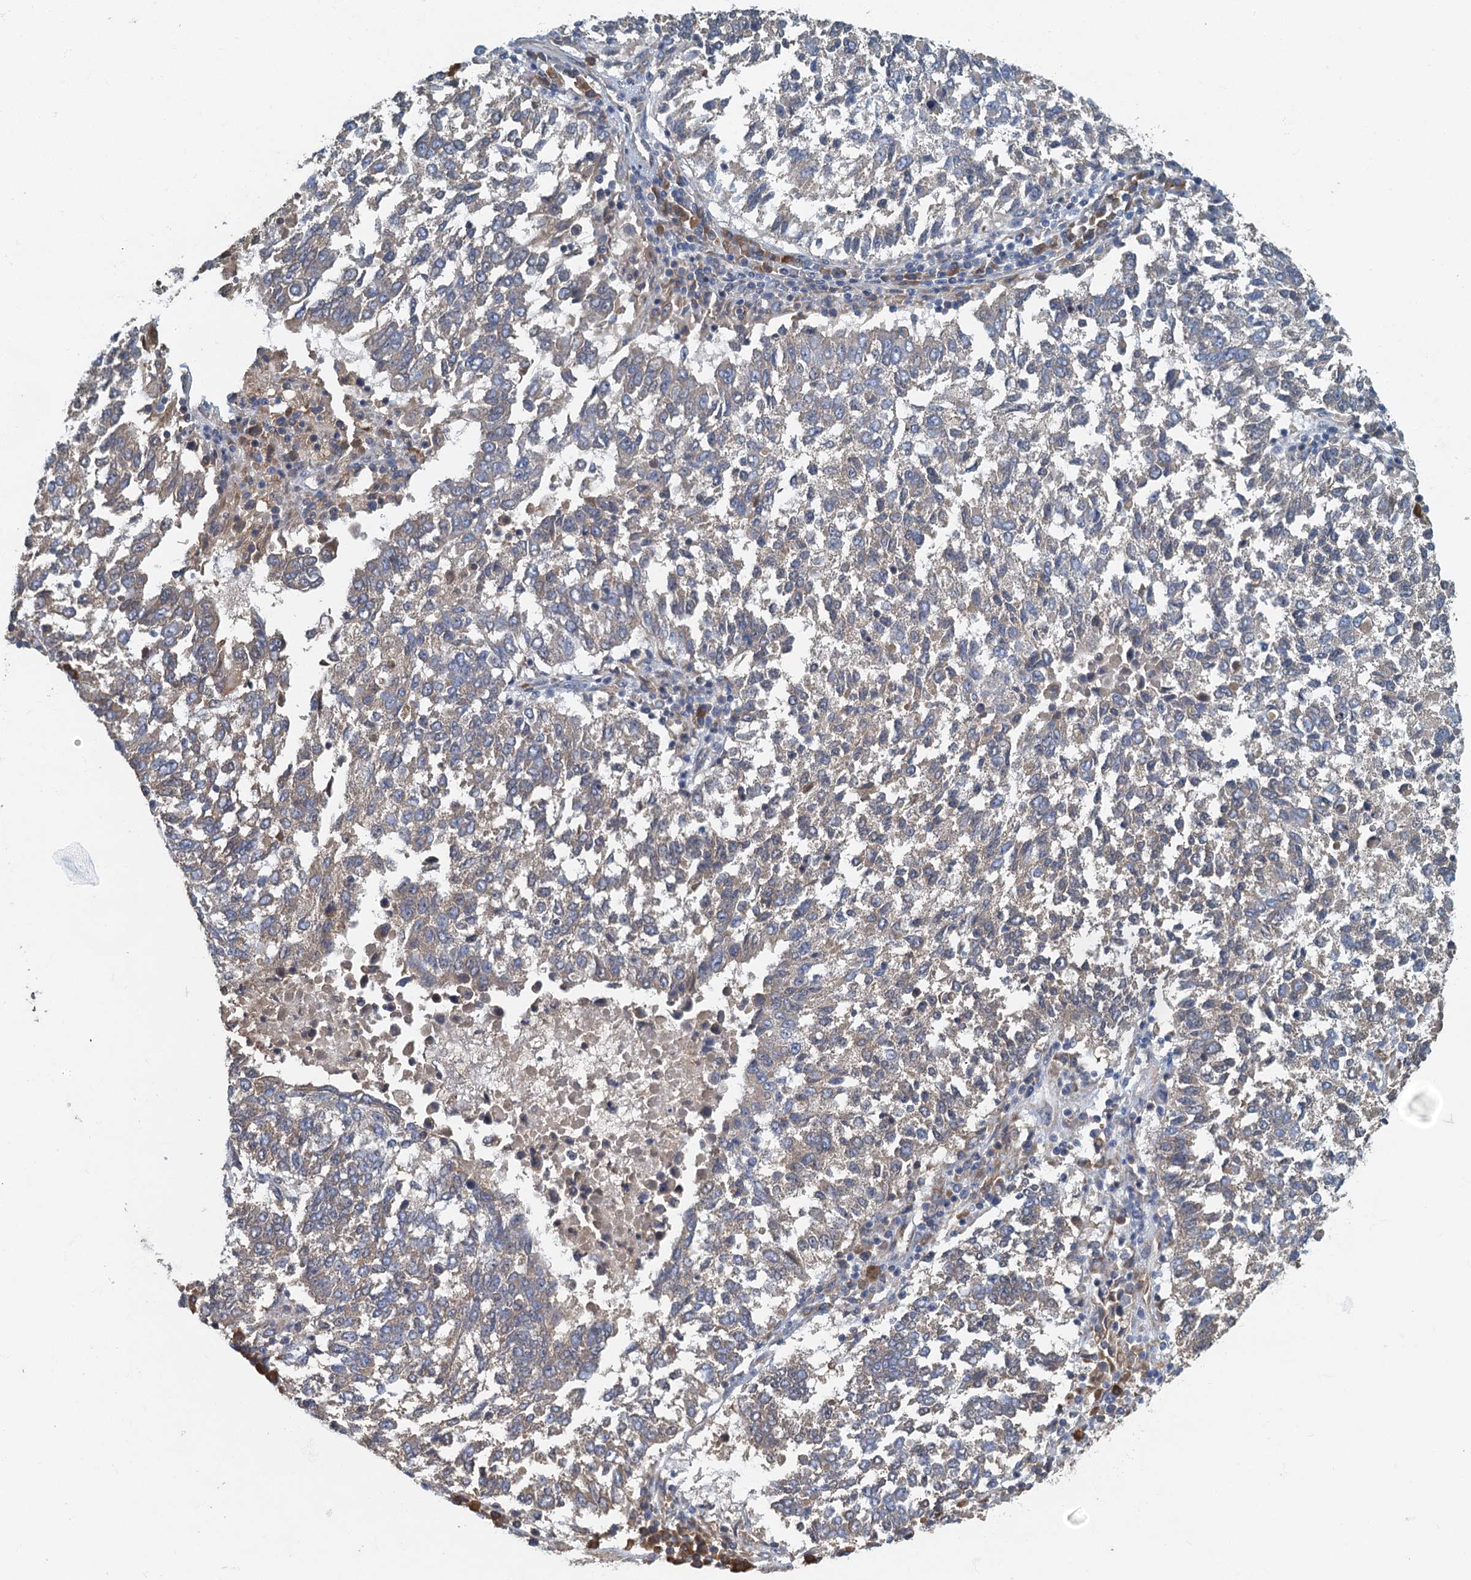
{"staining": {"intensity": "weak", "quantity": "<25%", "location": "cytoplasmic/membranous"}, "tissue": "lung cancer", "cell_type": "Tumor cells", "image_type": "cancer", "snomed": [{"axis": "morphology", "description": "Squamous cell carcinoma, NOS"}, {"axis": "topography", "description": "Lung"}], "caption": "An image of lung squamous cell carcinoma stained for a protein shows no brown staining in tumor cells. The staining was performed using DAB to visualize the protein expression in brown, while the nuclei were stained in blue with hematoxylin (Magnification: 20x).", "gene": "SPDYC", "patient": {"sex": "male", "age": 73}}